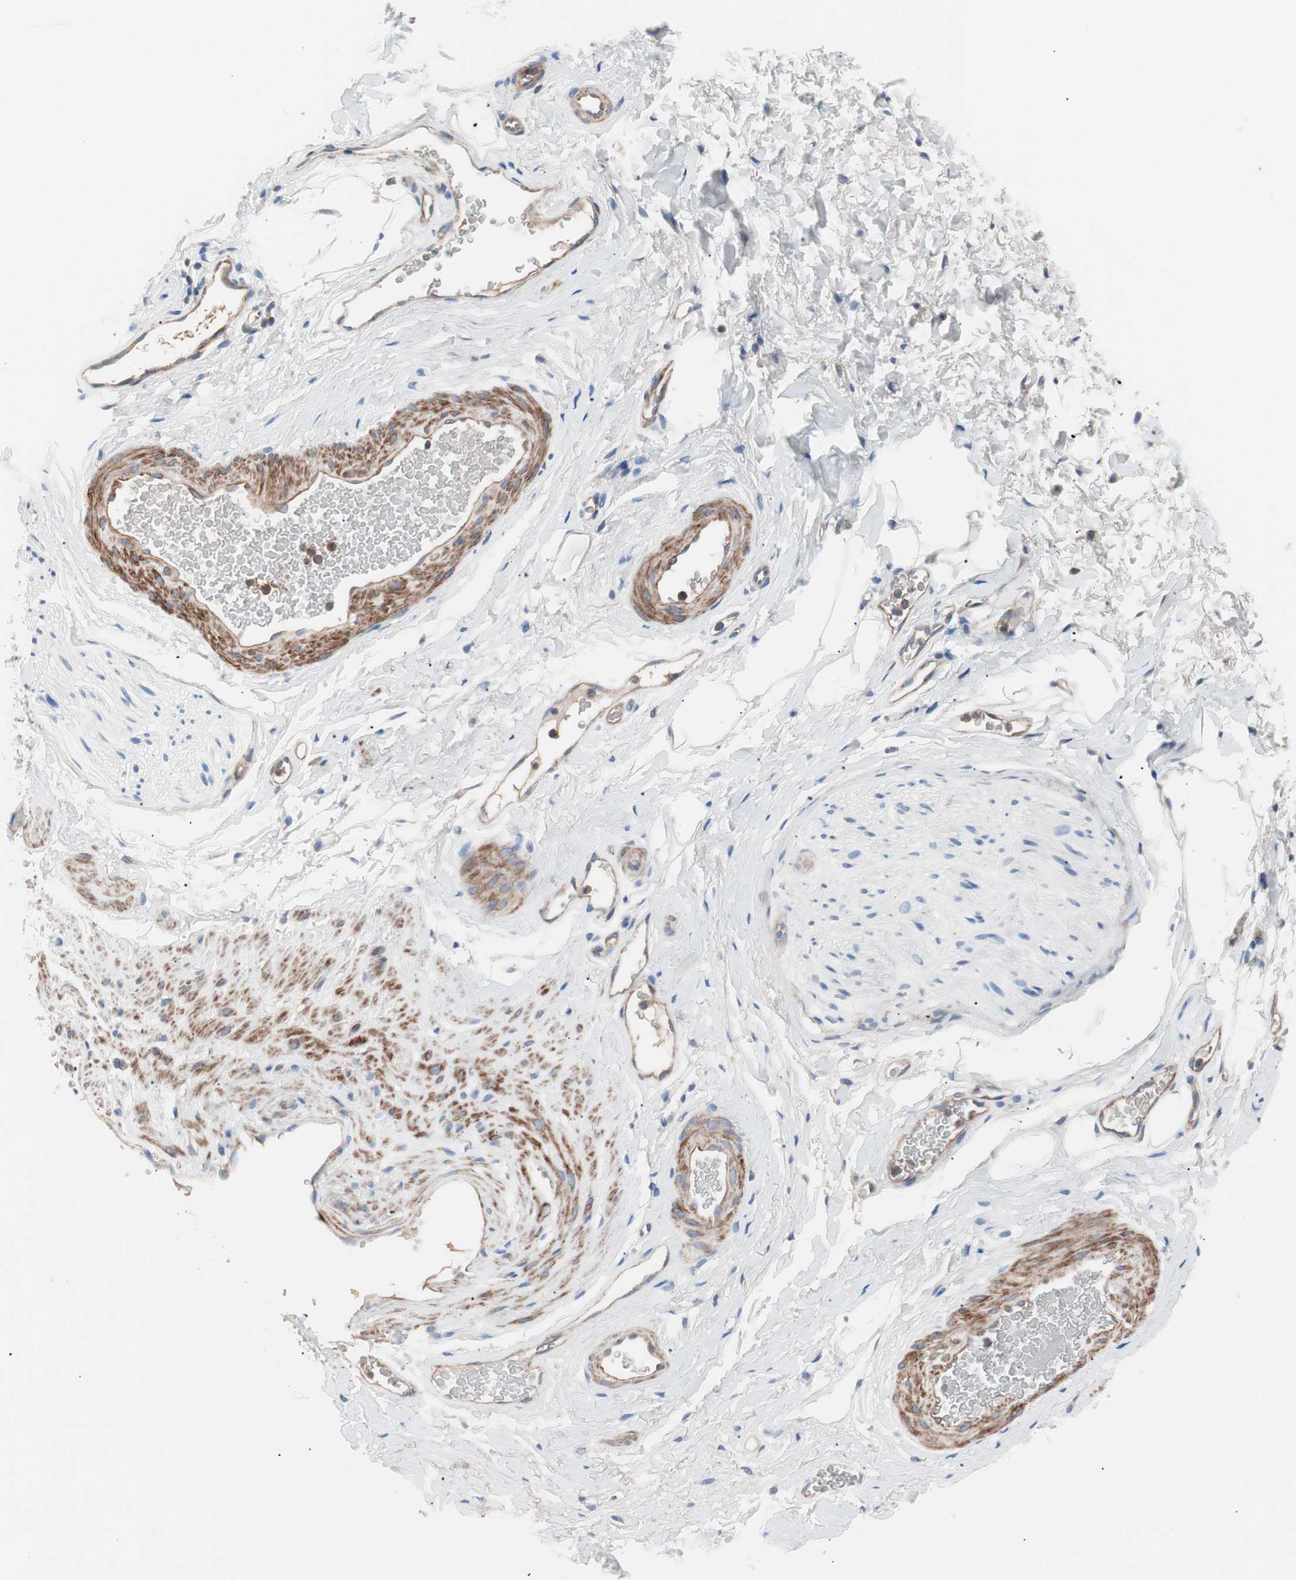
{"staining": {"intensity": "negative", "quantity": "none", "location": "none"}, "tissue": "adipose tissue", "cell_type": "Adipocytes", "image_type": "normal", "snomed": [{"axis": "morphology", "description": "Normal tissue, NOS"}, {"axis": "topography", "description": "Soft tissue"}, {"axis": "topography", "description": "Peripheral nerve tissue"}], "caption": "Immunohistochemistry photomicrograph of unremarkable human adipose tissue stained for a protein (brown), which reveals no staining in adipocytes. Nuclei are stained in blue.", "gene": "GPR160", "patient": {"sex": "female", "age": 71}}